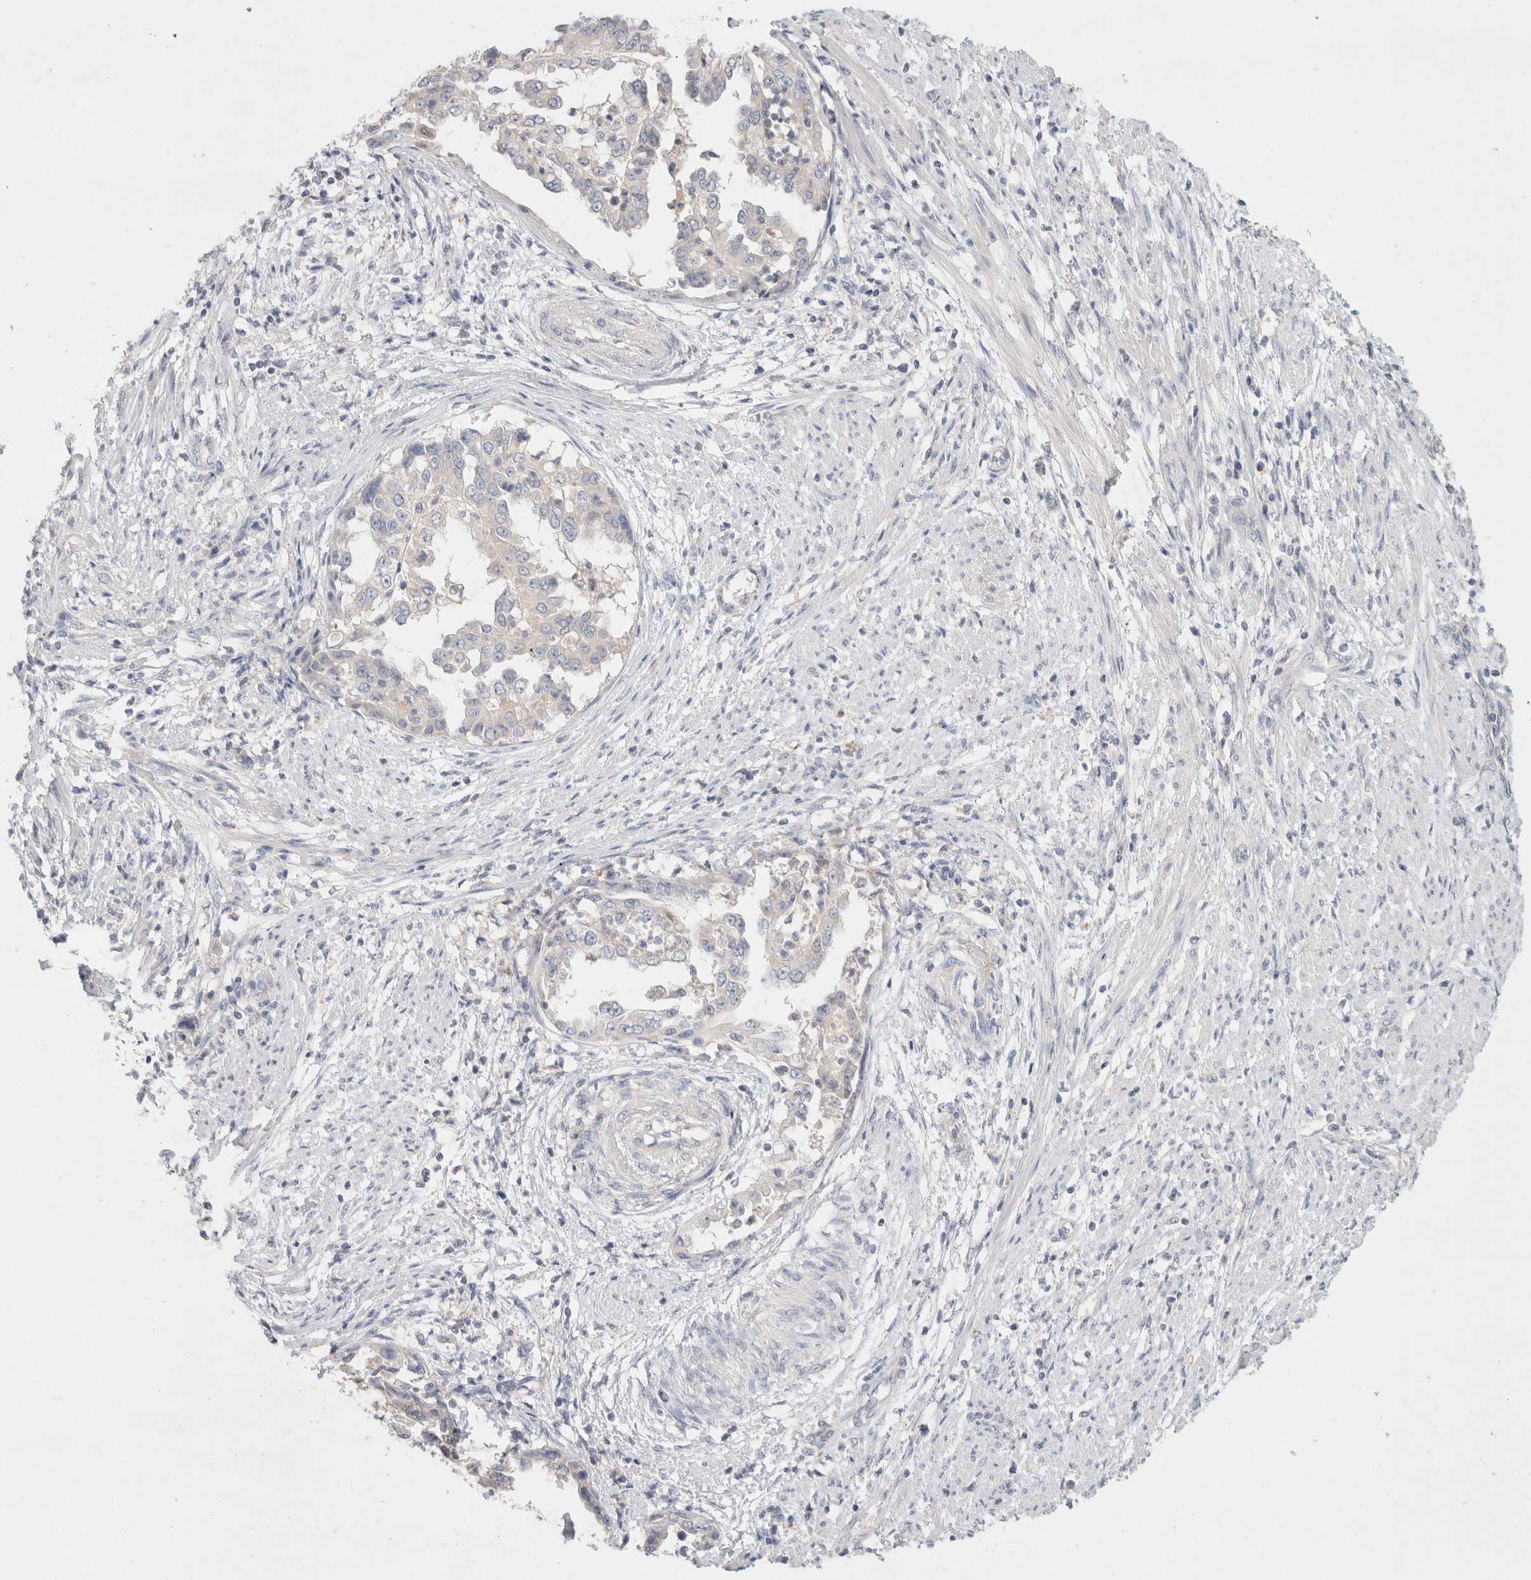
{"staining": {"intensity": "weak", "quantity": "<25%", "location": "cytoplasmic/membranous"}, "tissue": "endometrial cancer", "cell_type": "Tumor cells", "image_type": "cancer", "snomed": [{"axis": "morphology", "description": "Adenocarcinoma, NOS"}, {"axis": "topography", "description": "Endometrium"}], "caption": "Tumor cells are negative for protein expression in human endometrial adenocarcinoma.", "gene": "MPP2", "patient": {"sex": "female", "age": 85}}